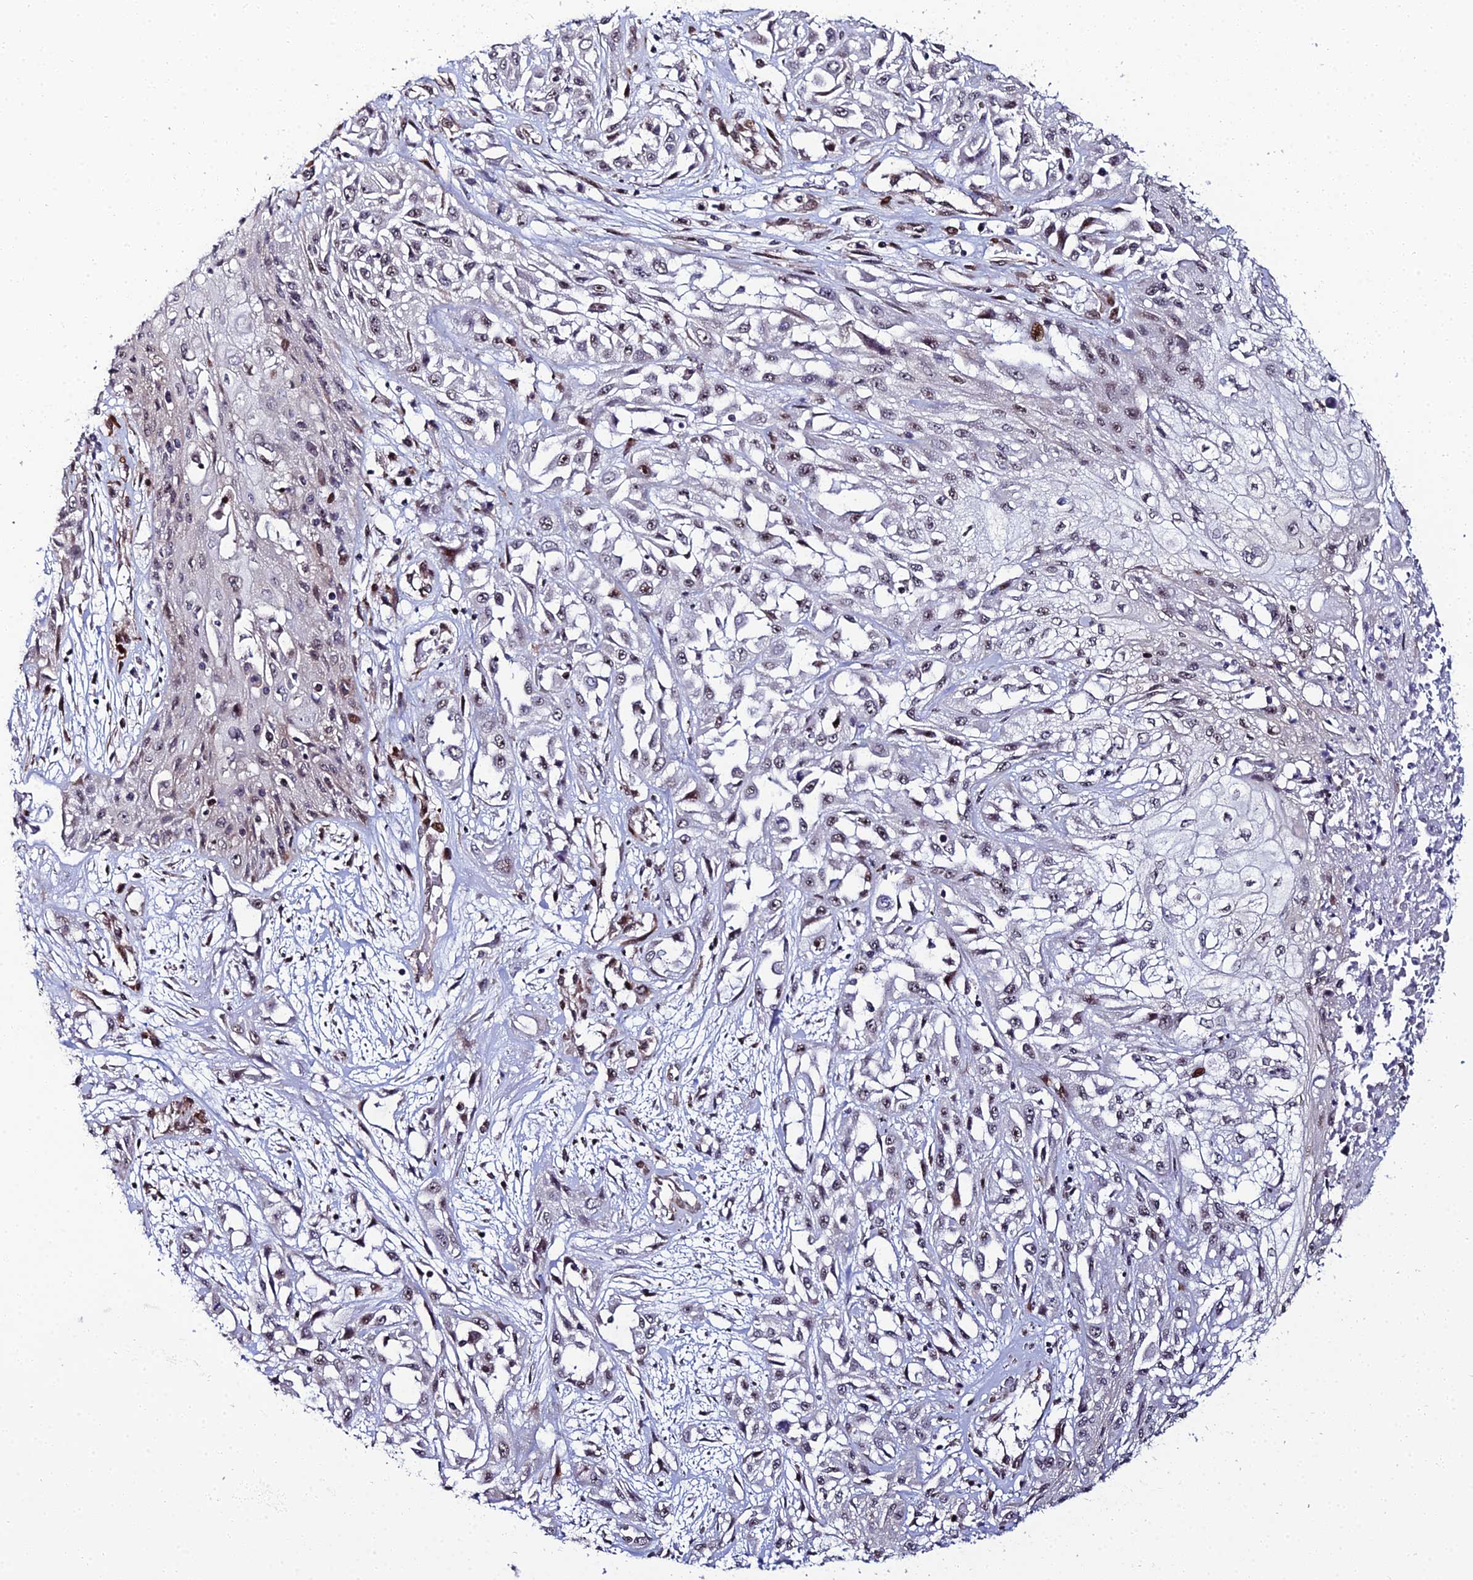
{"staining": {"intensity": "weak", "quantity": "<25%", "location": "nuclear"}, "tissue": "skin cancer", "cell_type": "Tumor cells", "image_type": "cancer", "snomed": [{"axis": "morphology", "description": "Squamous cell carcinoma, NOS"}, {"axis": "morphology", "description": "Squamous cell carcinoma, metastatic, NOS"}, {"axis": "topography", "description": "Skin"}, {"axis": "topography", "description": "Lymph node"}], "caption": "This is an IHC histopathology image of skin cancer (metastatic squamous cell carcinoma). There is no staining in tumor cells.", "gene": "ZNF668", "patient": {"sex": "male", "age": 75}}